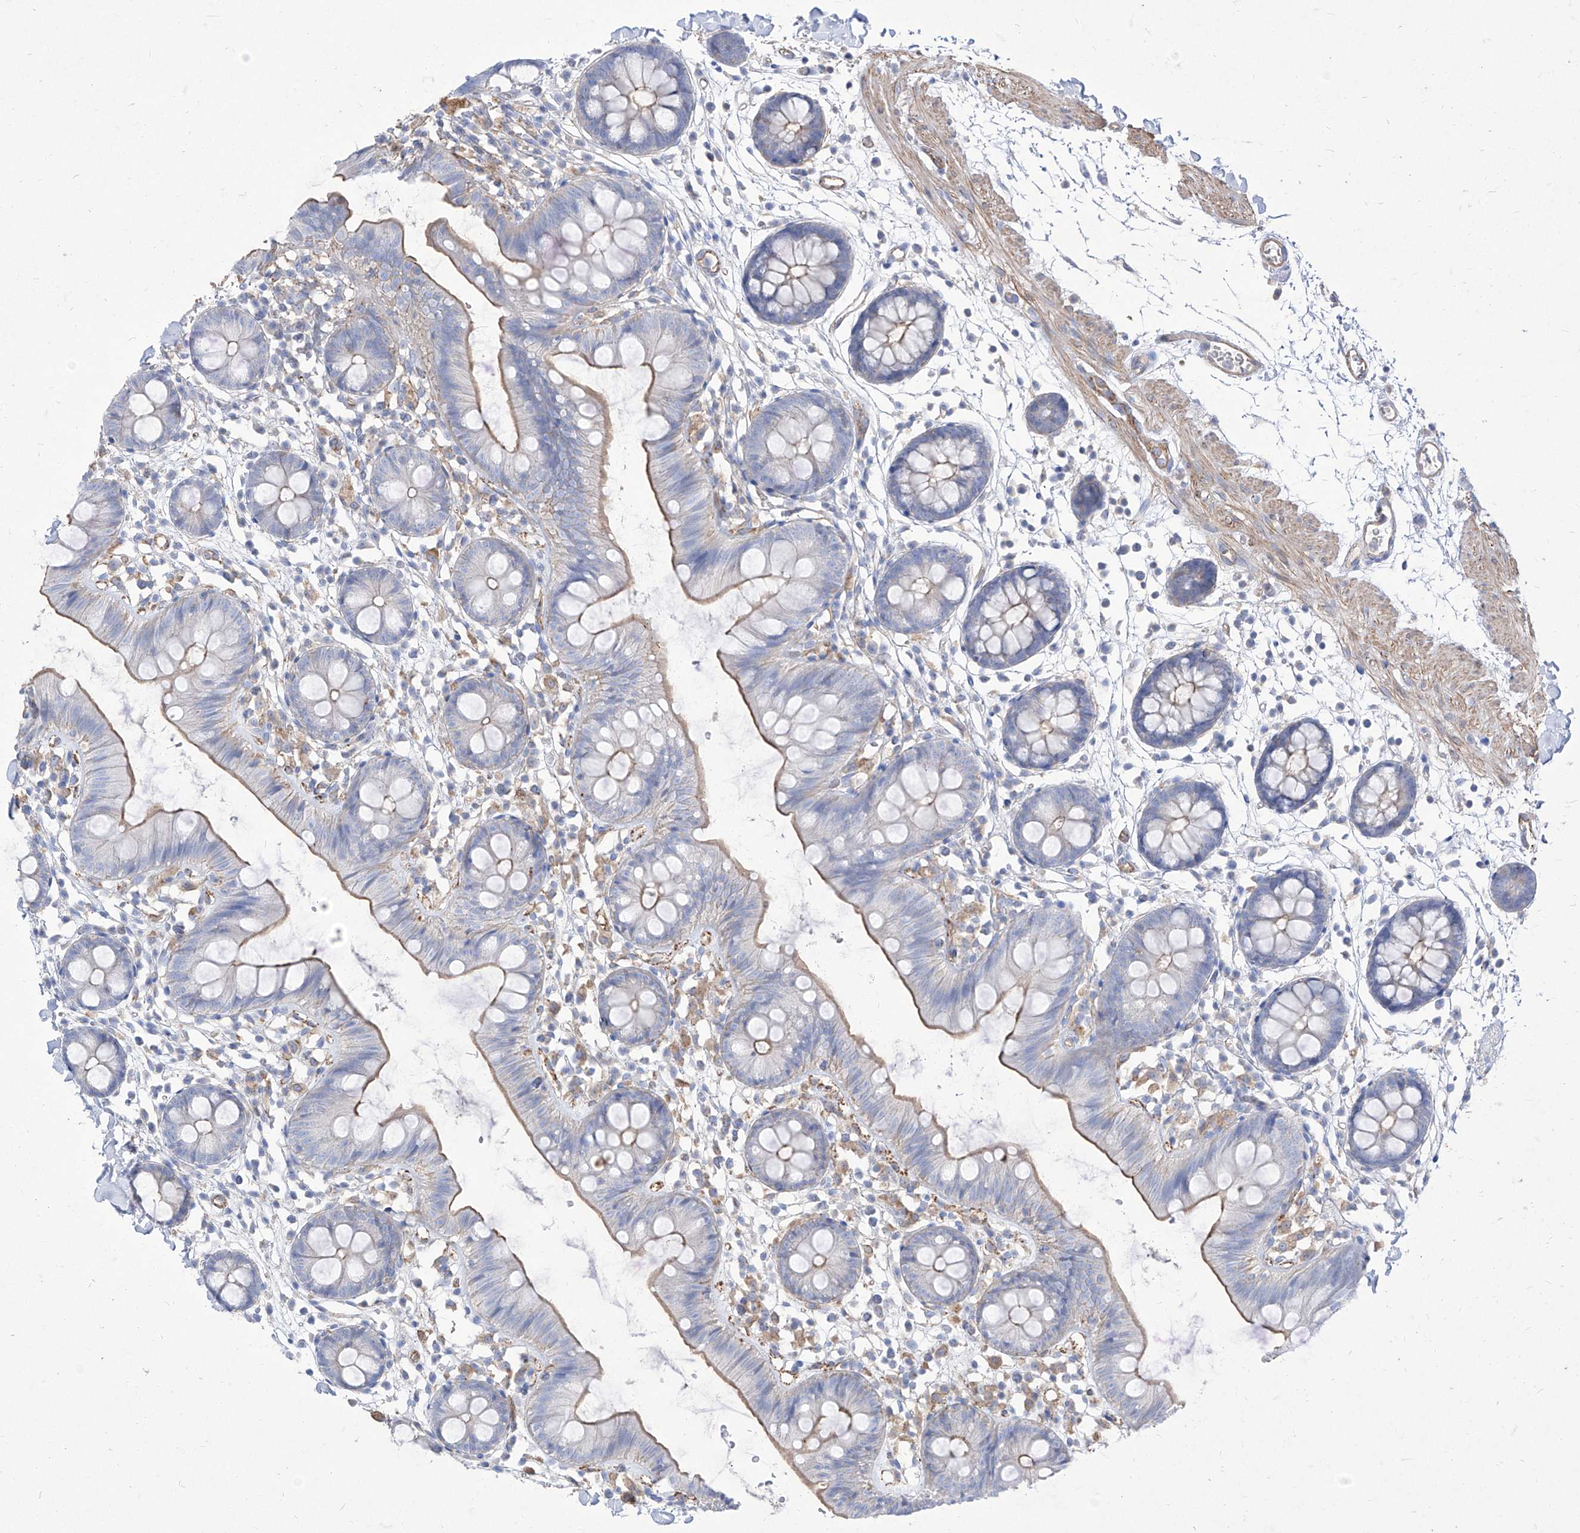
{"staining": {"intensity": "moderate", "quantity": "25%-75%", "location": "cytoplasmic/membranous"}, "tissue": "colon", "cell_type": "Endothelial cells", "image_type": "normal", "snomed": [{"axis": "morphology", "description": "Normal tissue, NOS"}, {"axis": "topography", "description": "Colon"}], "caption": "DAB (3,3'-diaminobenzidine) immunohistochemical staining of unremarkable human colon reveals moderate cytoplasmic/membranous protein expression in approximately 25%-75% of endothelial cells.", "gene": "C1orf74", "patient": {"sex": "male", "age": 56}}